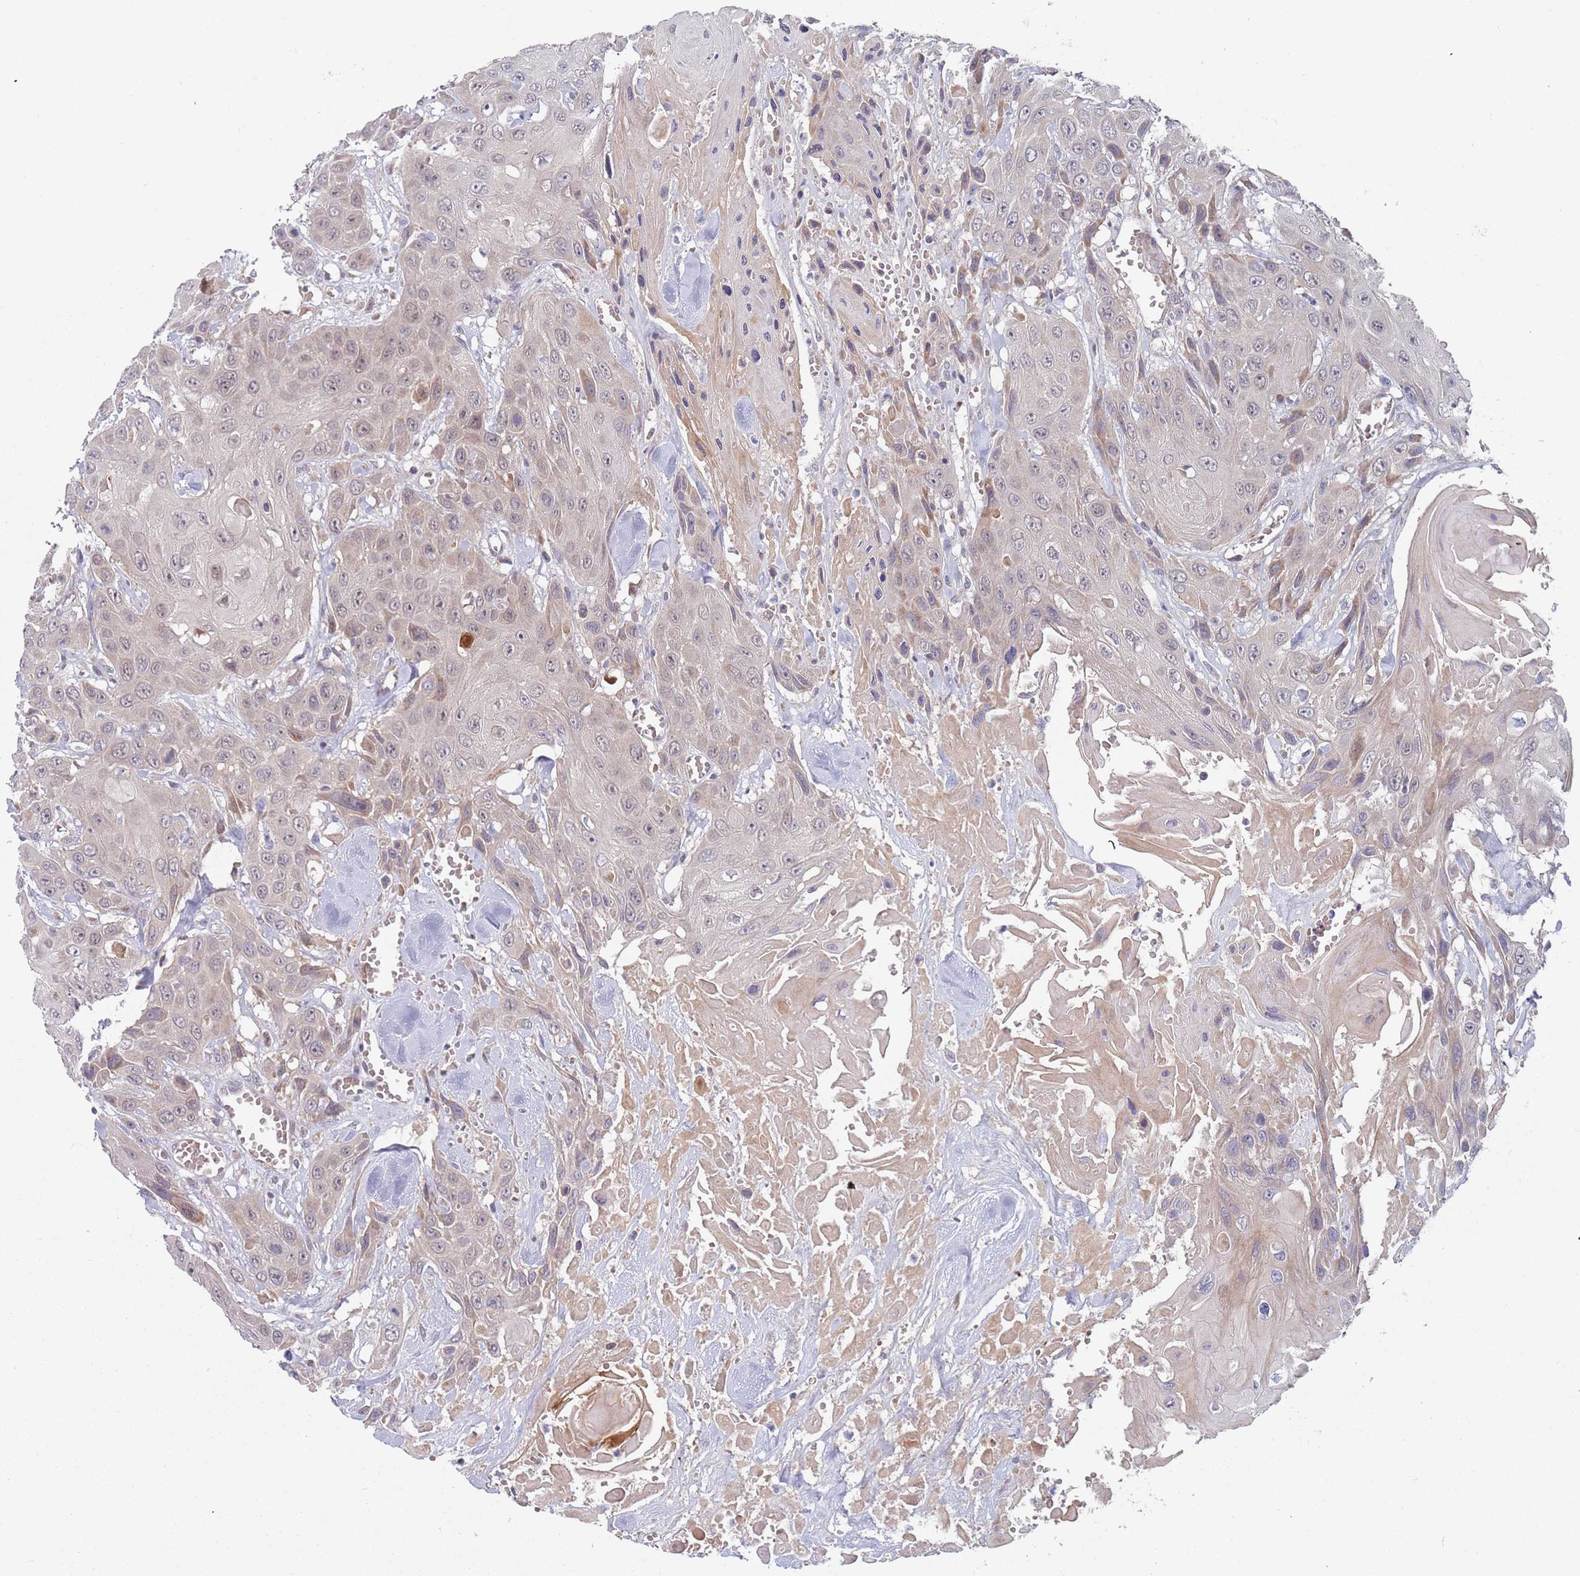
{"staining": {"intensity": "weak", "quantity": "<25%", "location": "cytoplasmic/membranous"}, "tissue": "head and neck cancer", "cell_type": "Tumor cells", "image_type": "cancer", "snomed": [{"axis": "morphology", "description": "Squamous cell carcinoma, NOS"}, {"axis": "topography", "description": "Head-Neck"}], "caption": "Immunohistochemistry (IHC) photomicrograph of head and neck cancer (squamous cell carcinoma) stained for a protein (brown), which exhibits no positivity in tumor cells.", "gene": "ZNF140", "patient": {"sex": "male", "age": 81}}